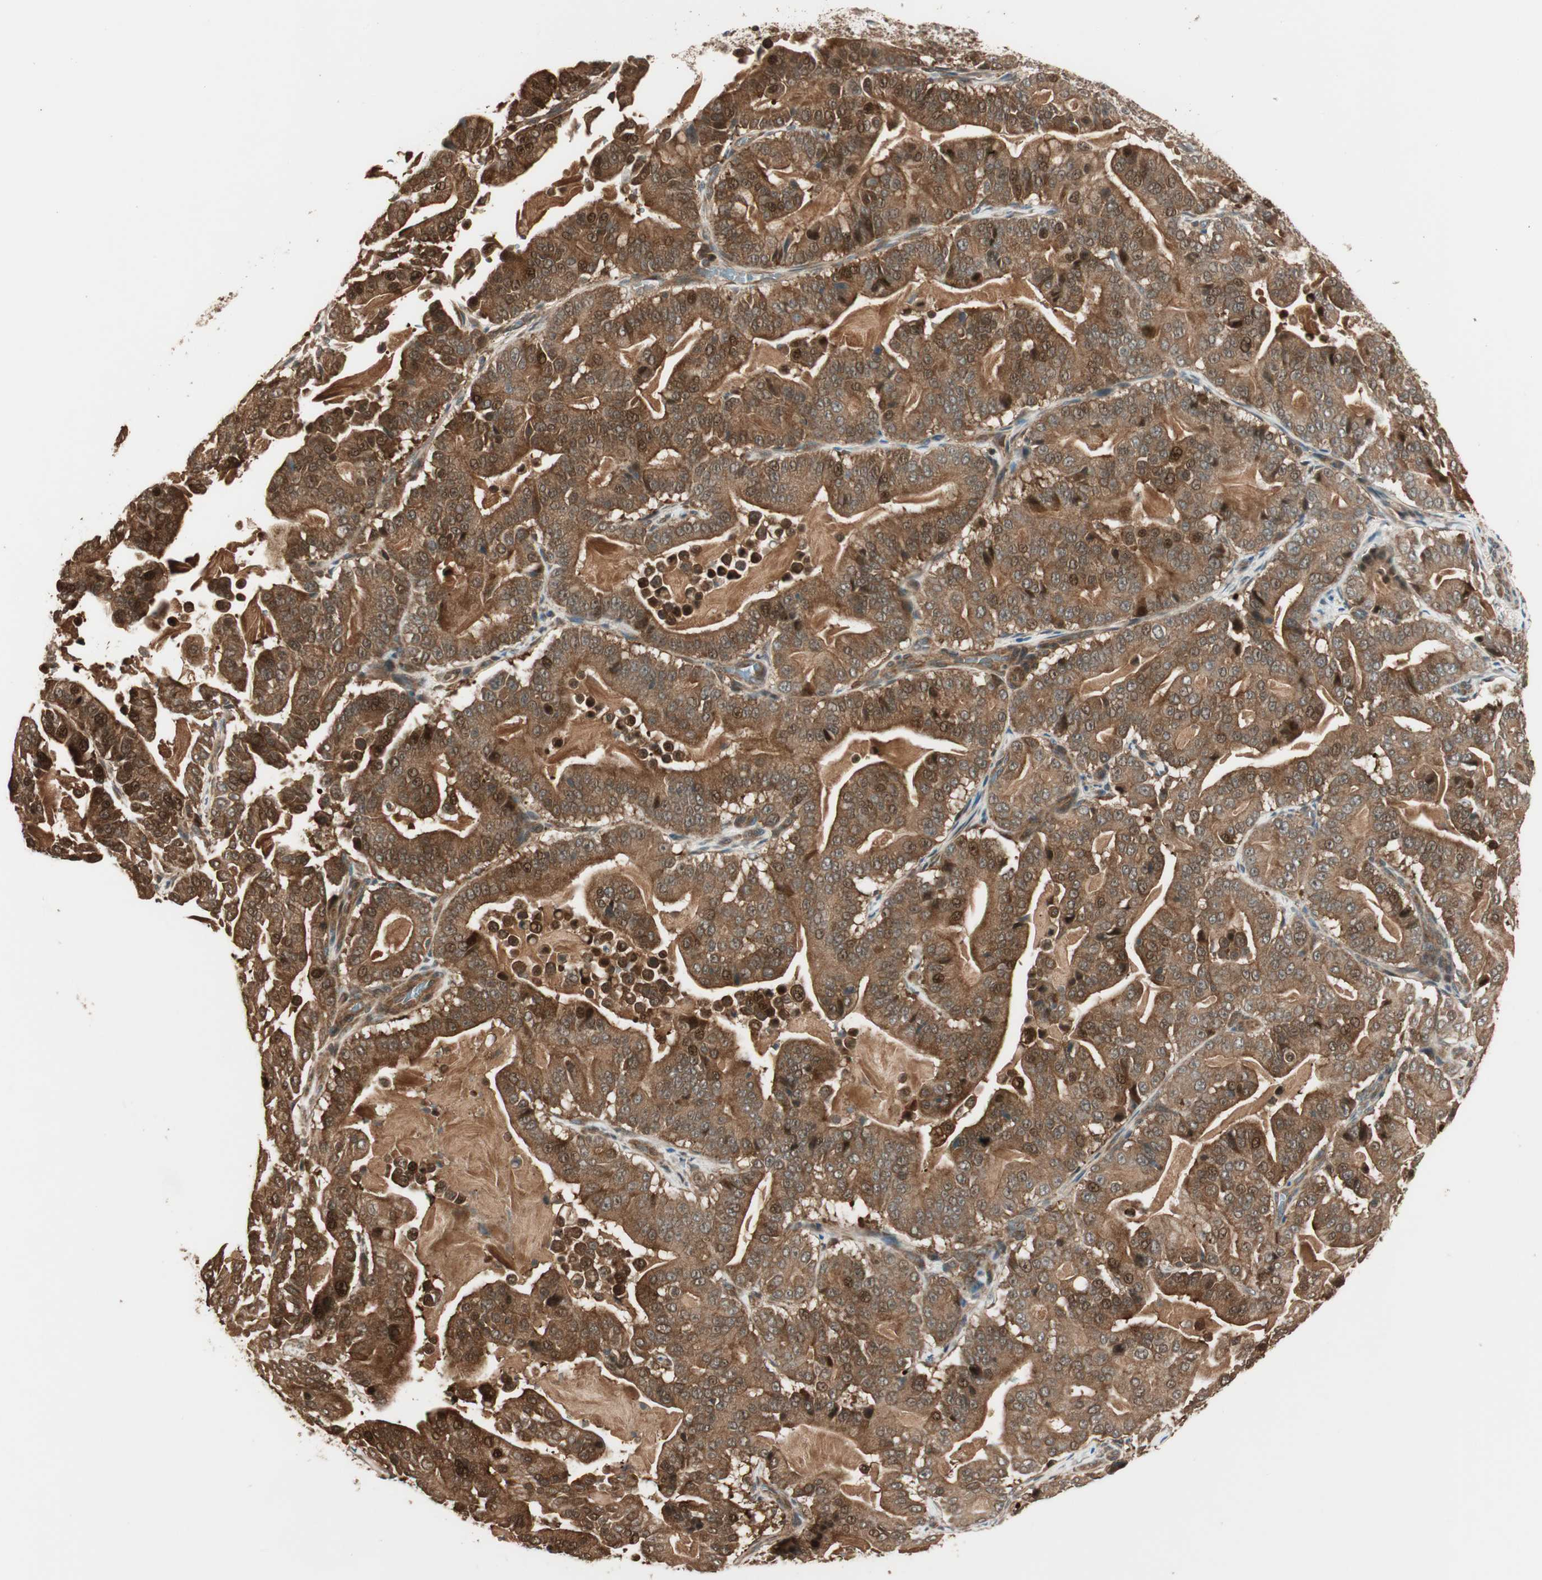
{"staining": {"intensity": "strong", "quantity": ">75%", "location": "cytoplasmic/membranous,nuclear"}, "tissue": "pancreatic cancer", "cell_type": "Tumor cells", "image_type": "cancer", "snomed": [{"axis": "morphology", "description": "Adenocarcinoma, NOS"}, {"axis": "topography", "description": "Pancreas"}], "caption": "Immunohistochemical staining of human pancreatic adenocarcinoma reveals high levels of strong cytoplasmic/membranous and nuclear protein positivity in approximately >75% of tumor cells.", "gene": "CNOT4", "patient": {"sex": "male", "age": 63}}